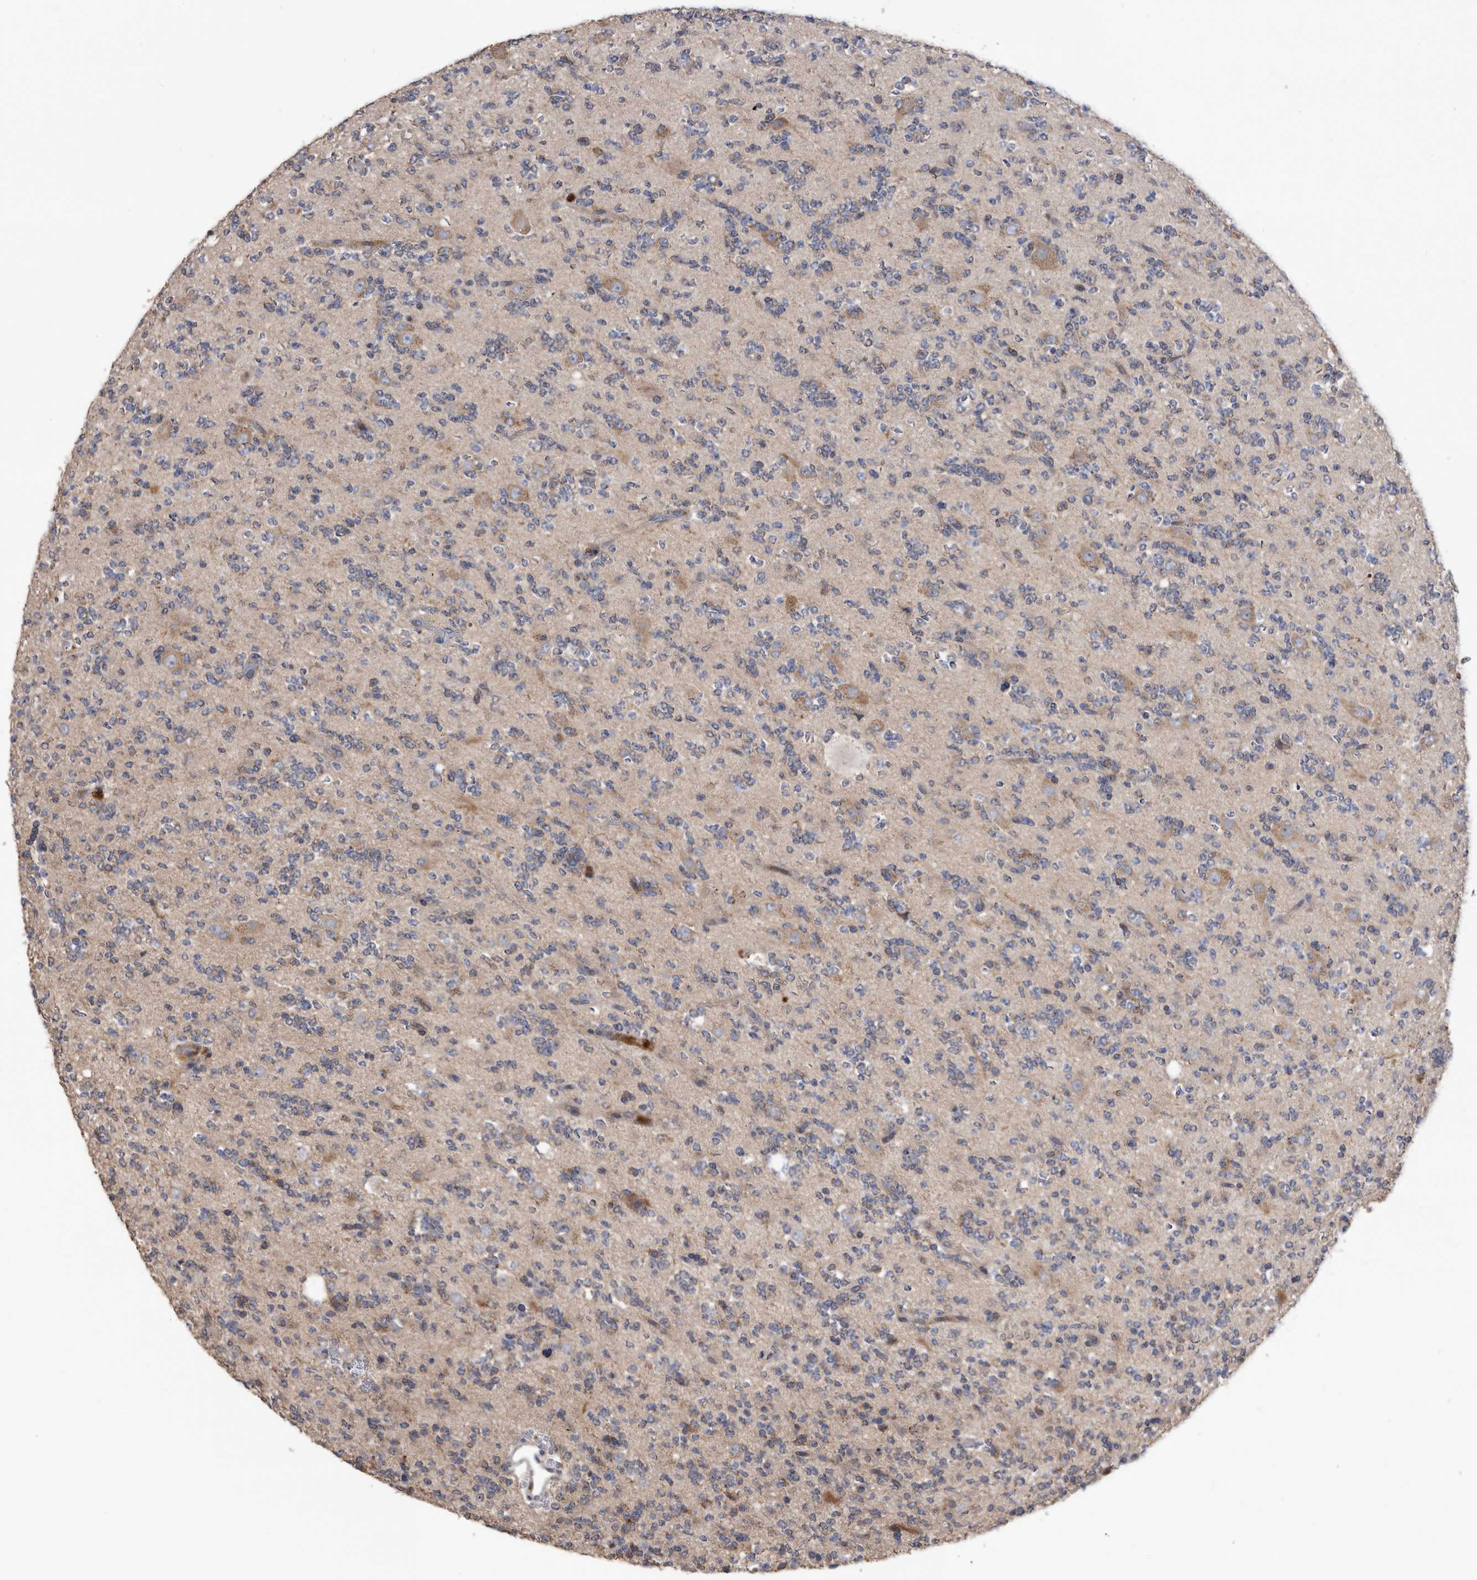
{"staining": {"intensity": "moderate", "quantity": "25%-75%", "location": "cytoplasmic/membranous"}, "tissue": "glioma", "cell_type": "Tumor cells", "image_type": "cancer", "snomed": [{"axis": "morphology", "description": "Glioma, malignant, High grade"}, {"axis": "topography", "description": "Brain"}], "caption": "High-magnification brightfield microscopy of glioma stained with DAB (3,3'-diaminobenzidine) (brown) and counterstained with hematoxylin (blue). tumor cells exhibit moderate cytoplasmic/membranous expression is identified in about25%-75% of cells.", "gene": "CRISPLD2", "patient": {"sex": "female", "age": 62}}